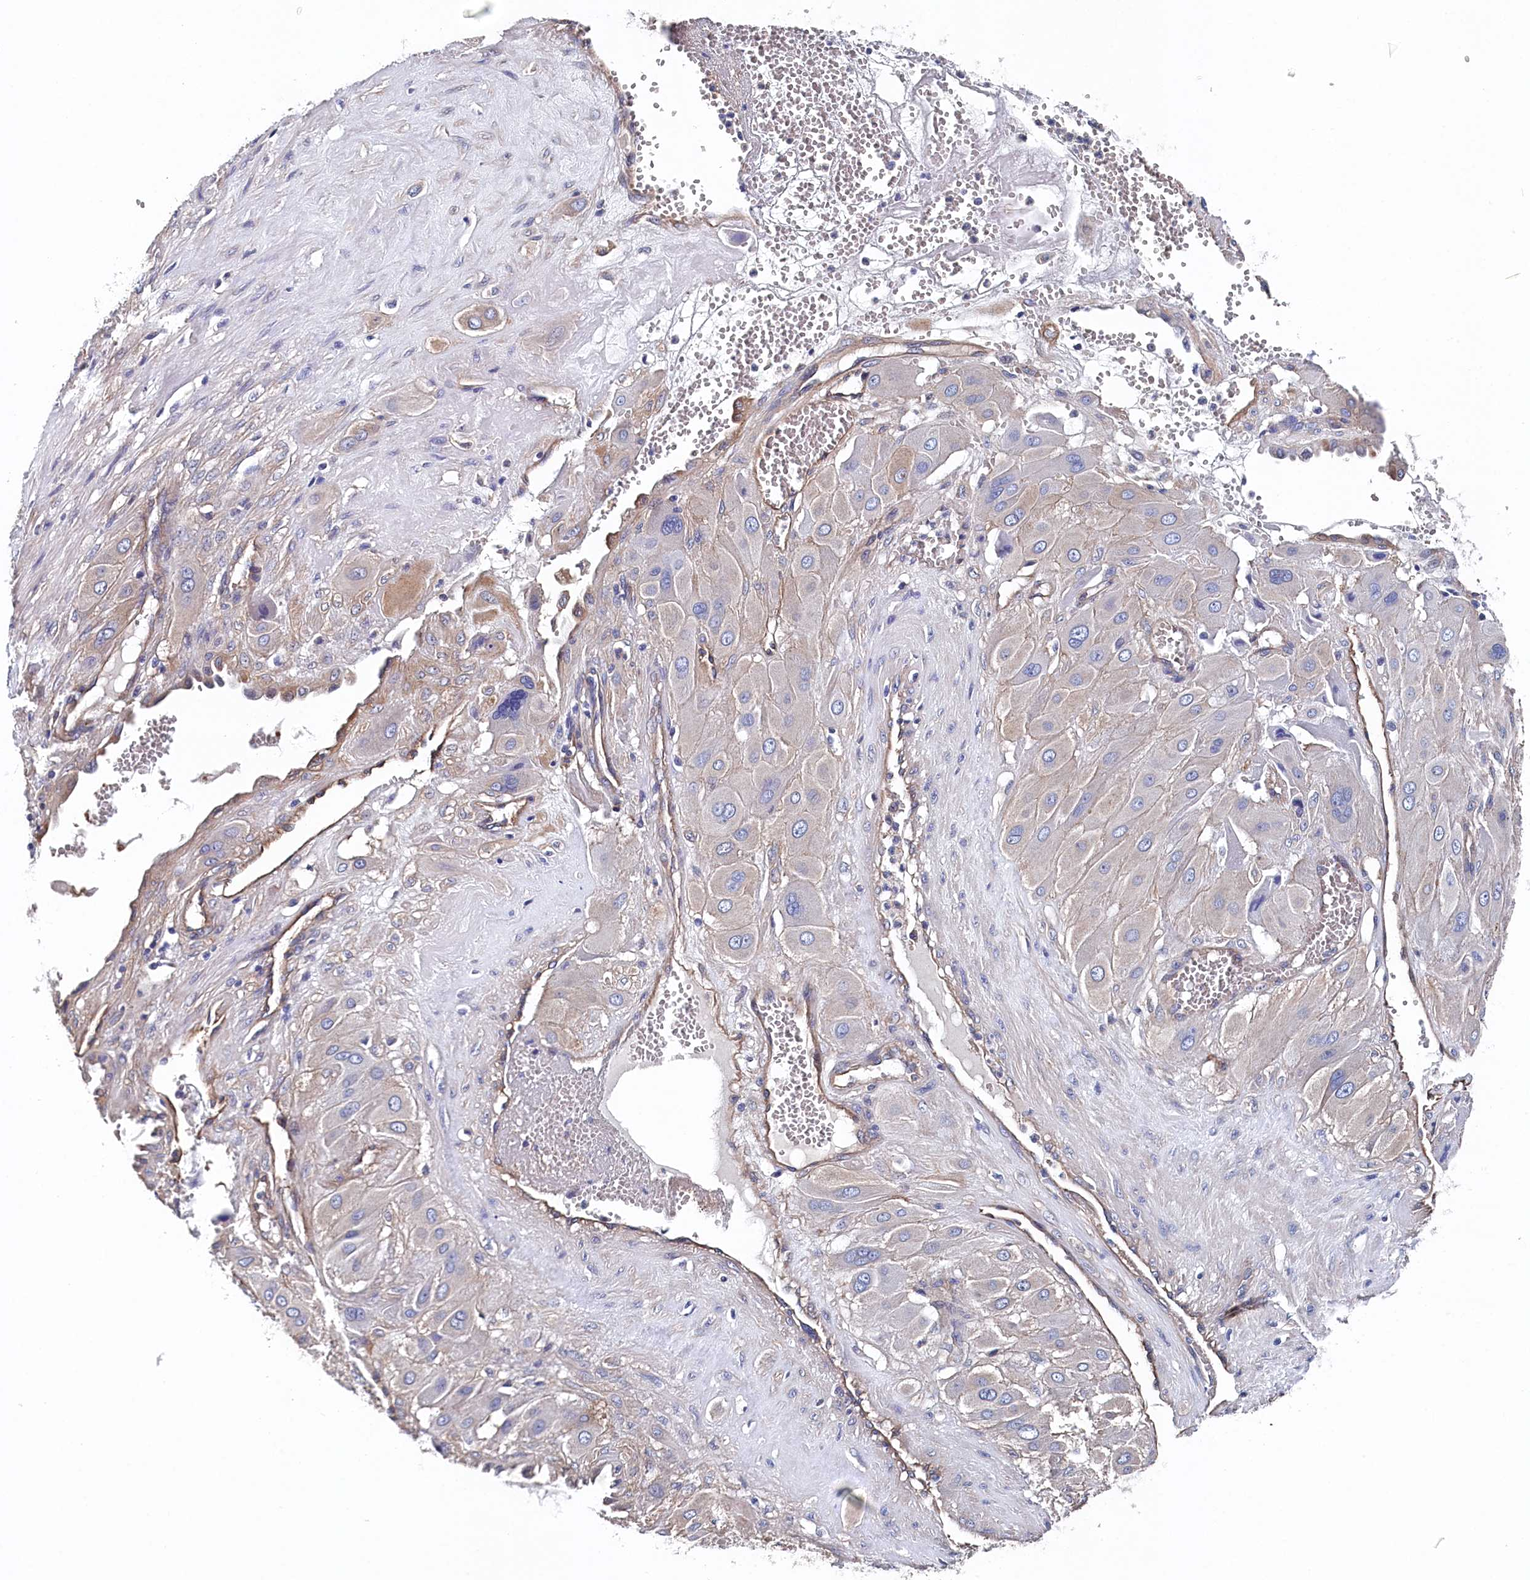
{"staining": {"intensity": "negative", "quantity": "none", "location": "none"}, "tissue": "cervical cancer", "cell_type": "Tumor cells", "image_type": "cancer", "snomed": [{"axis": "morphology", "description": "Squamous cell carcinoma, NOS"}, {"axis": "topography", "description": "Cervix"}], "caption": "High magnification brightfield microscopy of cervical cancer stained with DAB (brown) and counterstained with hematoxylin (blue): tumor cells show no significant staining.", "gene": "BHMT", "patient": {"sex": "female", "age": 34}}